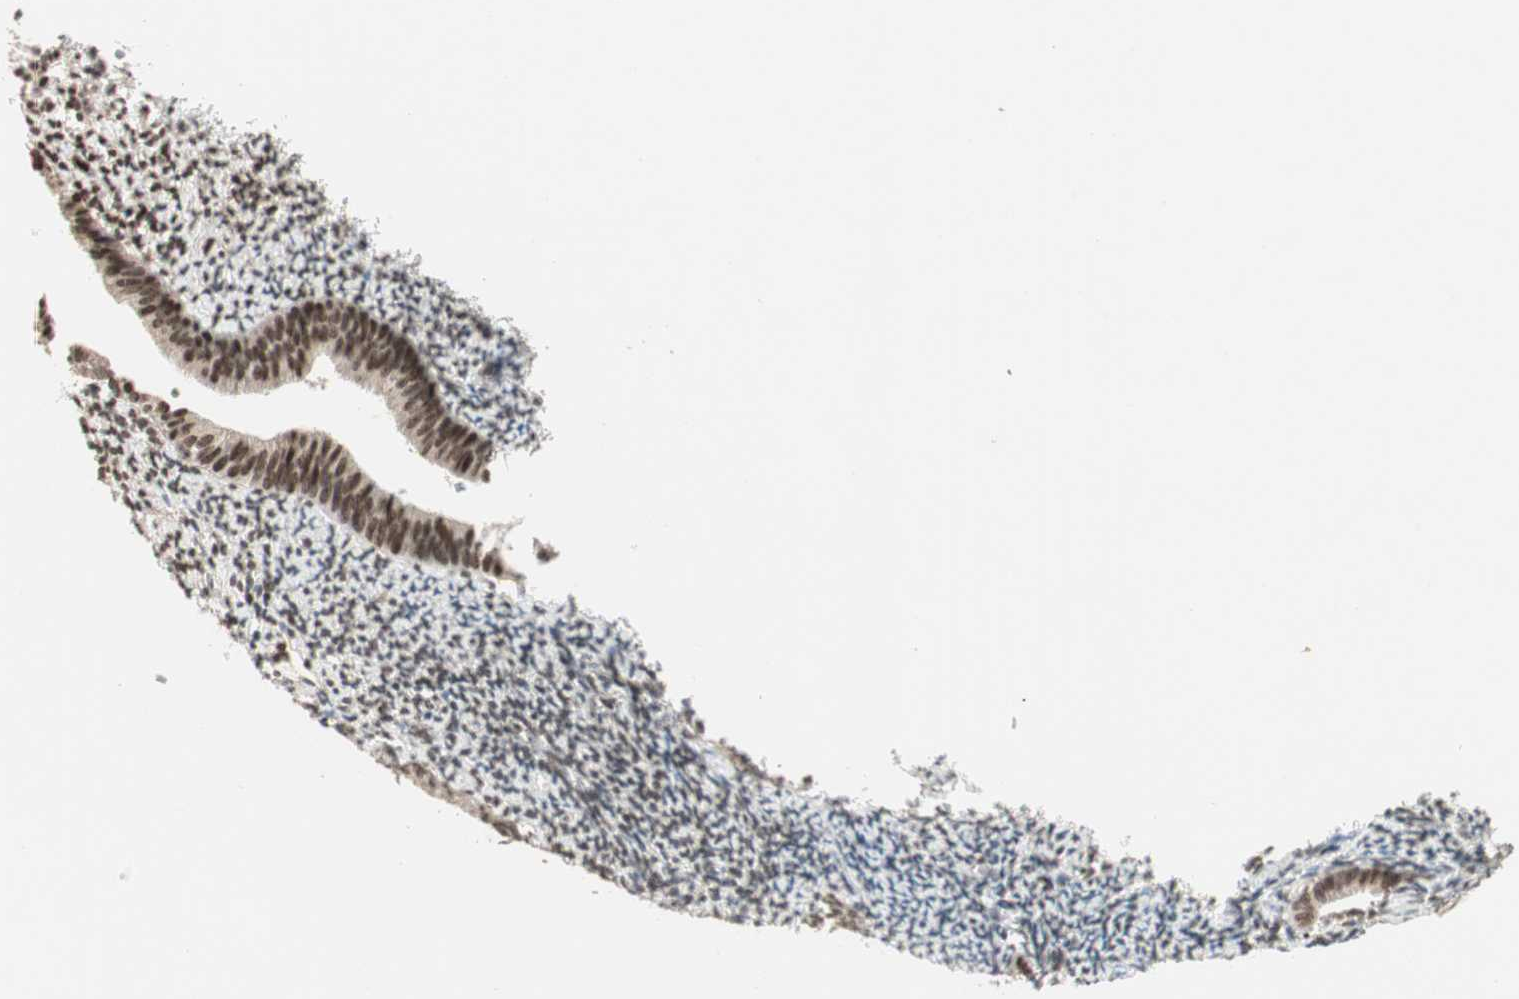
{"staining": {"intensity": "moderate", "quantity": "25%-75%", "location": "nuclear"}, "tissue": "endometrium", "cell_type": "Cells in endometrial stroma", "image_type": "normal", "snomed": [{"axis": "morphology", "description": "Normal tissue, NOS"}, {"axis": "topography", "description": "Smooth muscle"}, {"axis": "topography", "description": "Endometrium"}], "caption": "IHC of unremarkable human endometrium shows medium levels of moderate nuclear staining in about 25%-75% of cells in endometrial stroma. (brown staining indicates protein expression, while blue staining denotes nuclei).", "gene": "MDC1", "patient": {"sex": "female", "age": 57}}